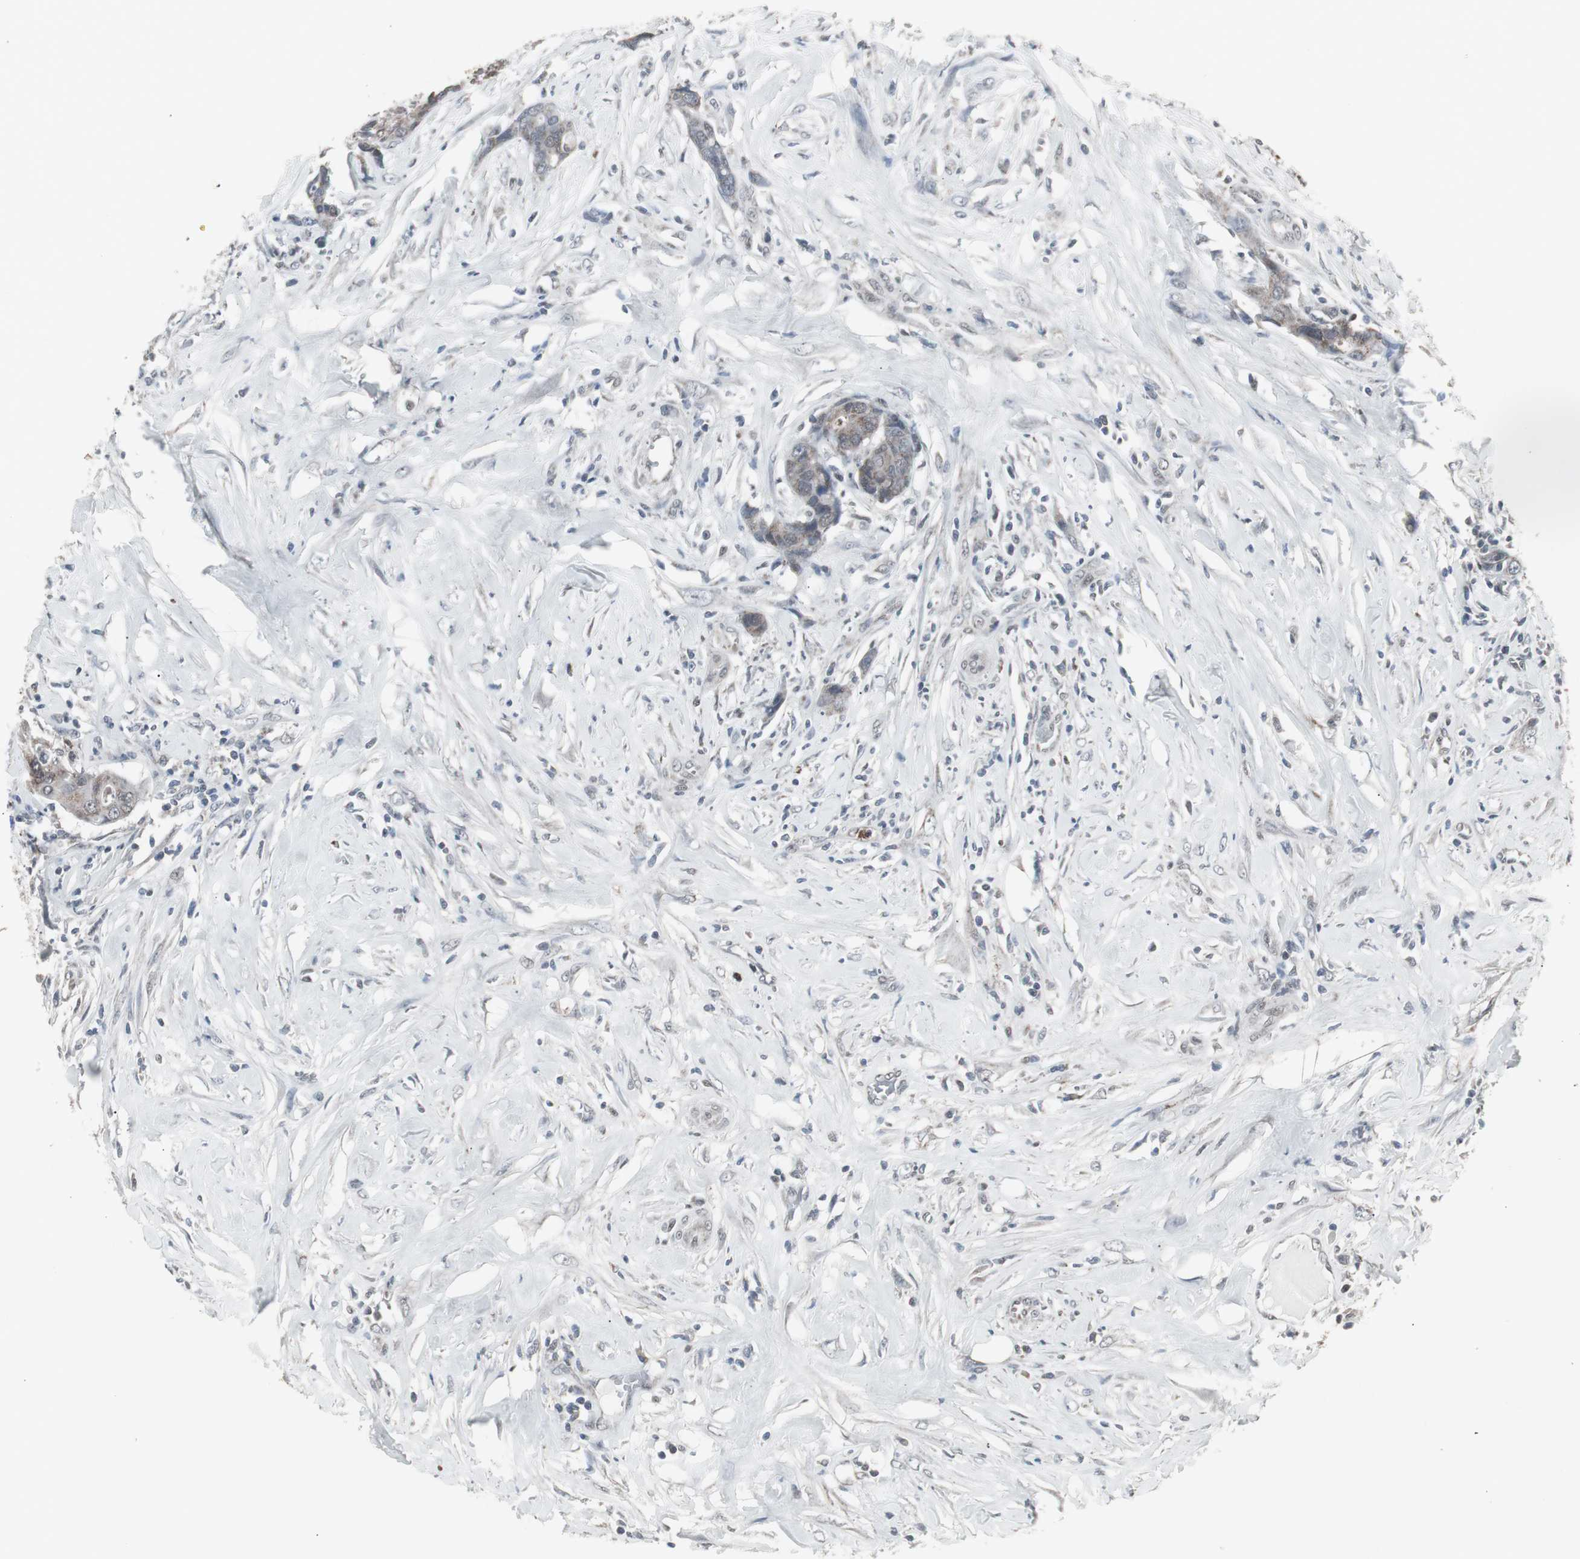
{"staining": {"intensity": "weak", "quantity": ">75%", "location": "none"}, "tissue": "colorectal cancer", "cell_type": "Tumor cells", "image_type": "cancer", "snomed": [{"axis": "morphology", "description": "Adenocarcinoma, NOS"}, {"axis": "topography", "description": "Rectum"}], "caption": "There is low levels of weak None staining in tumor cells of colorectal adenocarcinoma, as demonstrated by immunohistochemical staining (brown color).", "gene": "RXRA", "patient": {"sex": "male", "age": 55}}